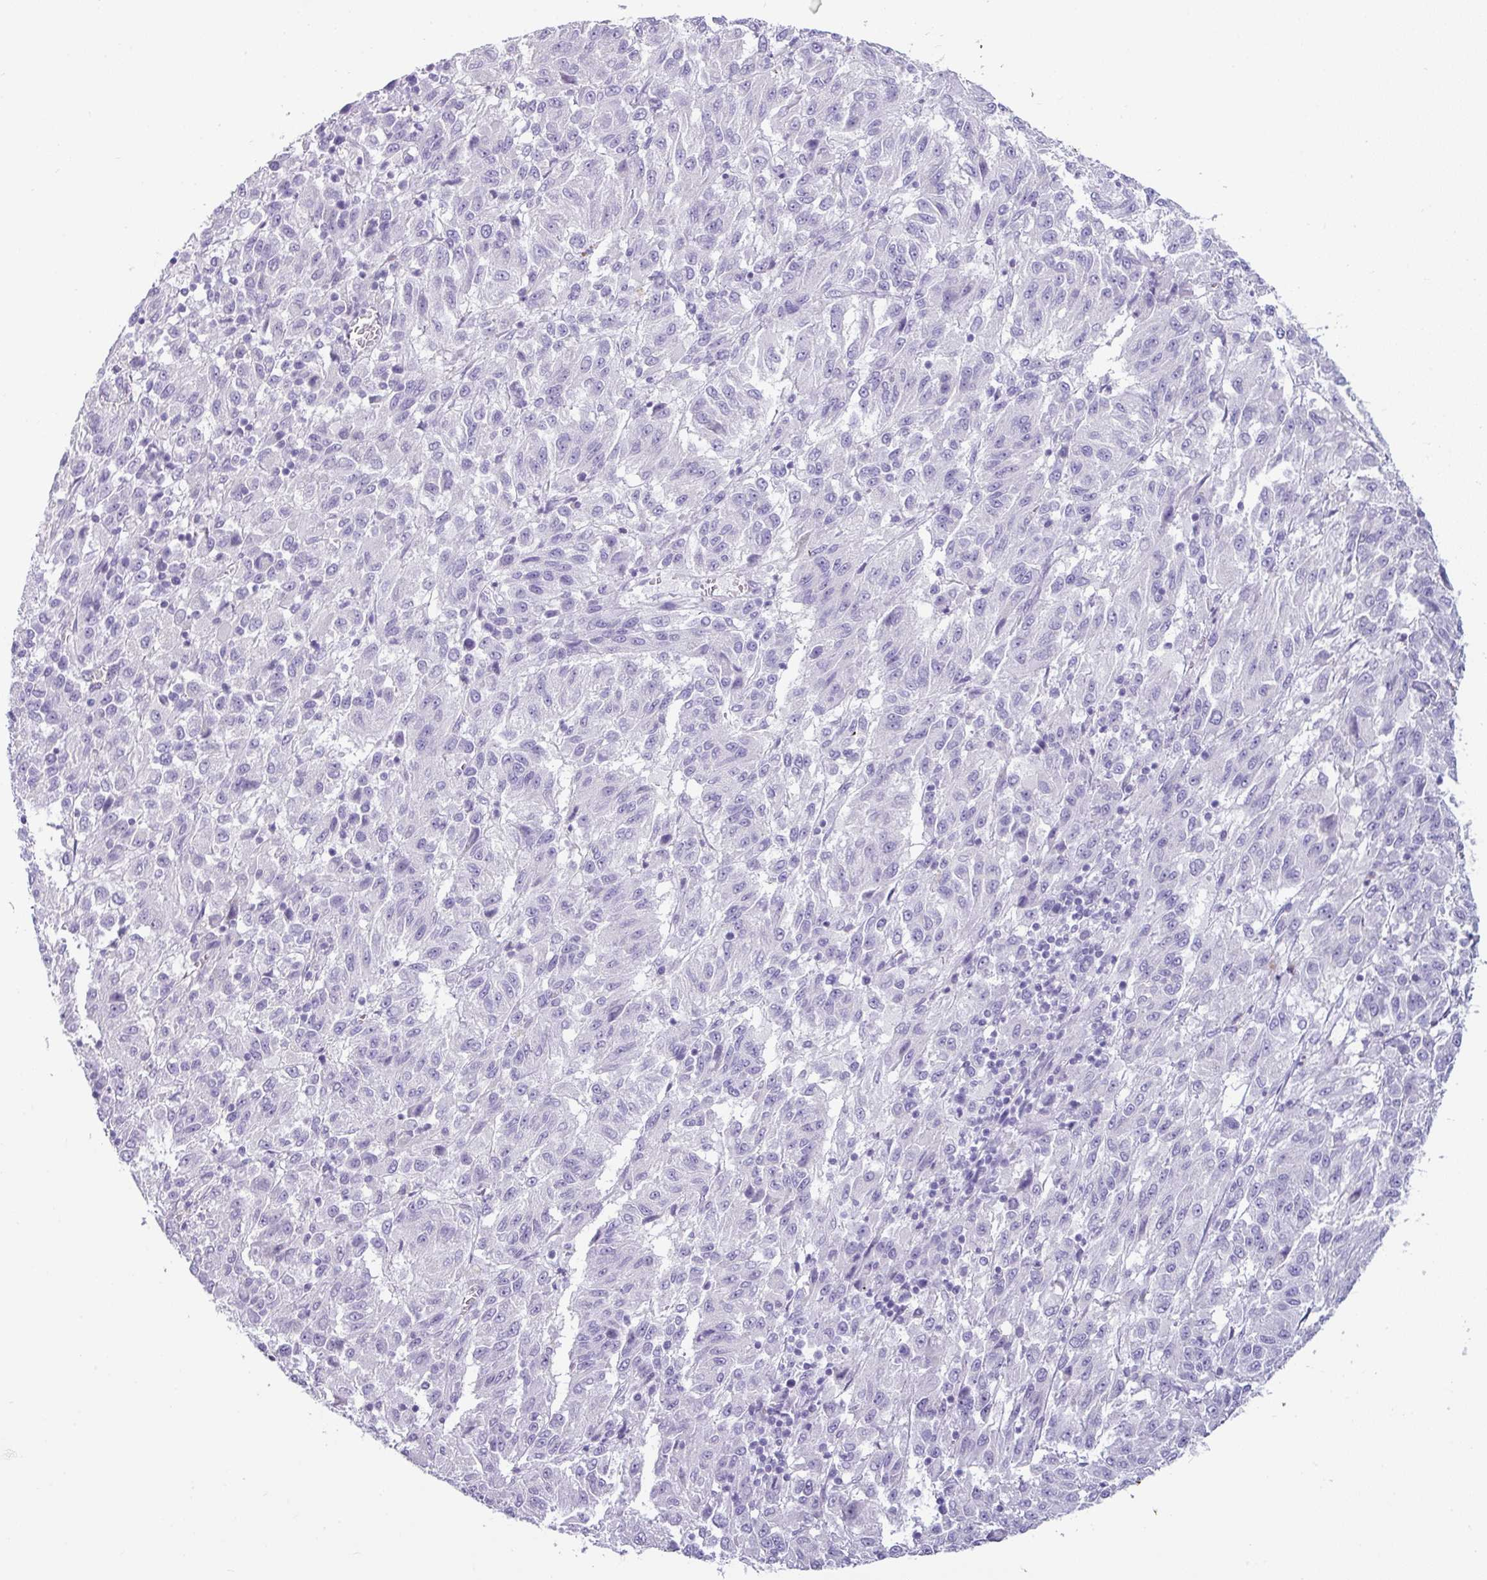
{"staining": {"intensity": "negative", "quantity": "none", "location": "none"}, "tissue": "melanoma", "cell_type": "Tumor cells", "image_type": "cancer", "snomed": [{"axis": "morphology", "description": "Malignant melanoma, Metastatic site"}, {"axis": "topography", "description": "Lung"}], "caption": "IHC of melanoma displays no positivity in tumor cells.", "gene": "VCY1B", "patient": {"sex": "male", "age": 64}}